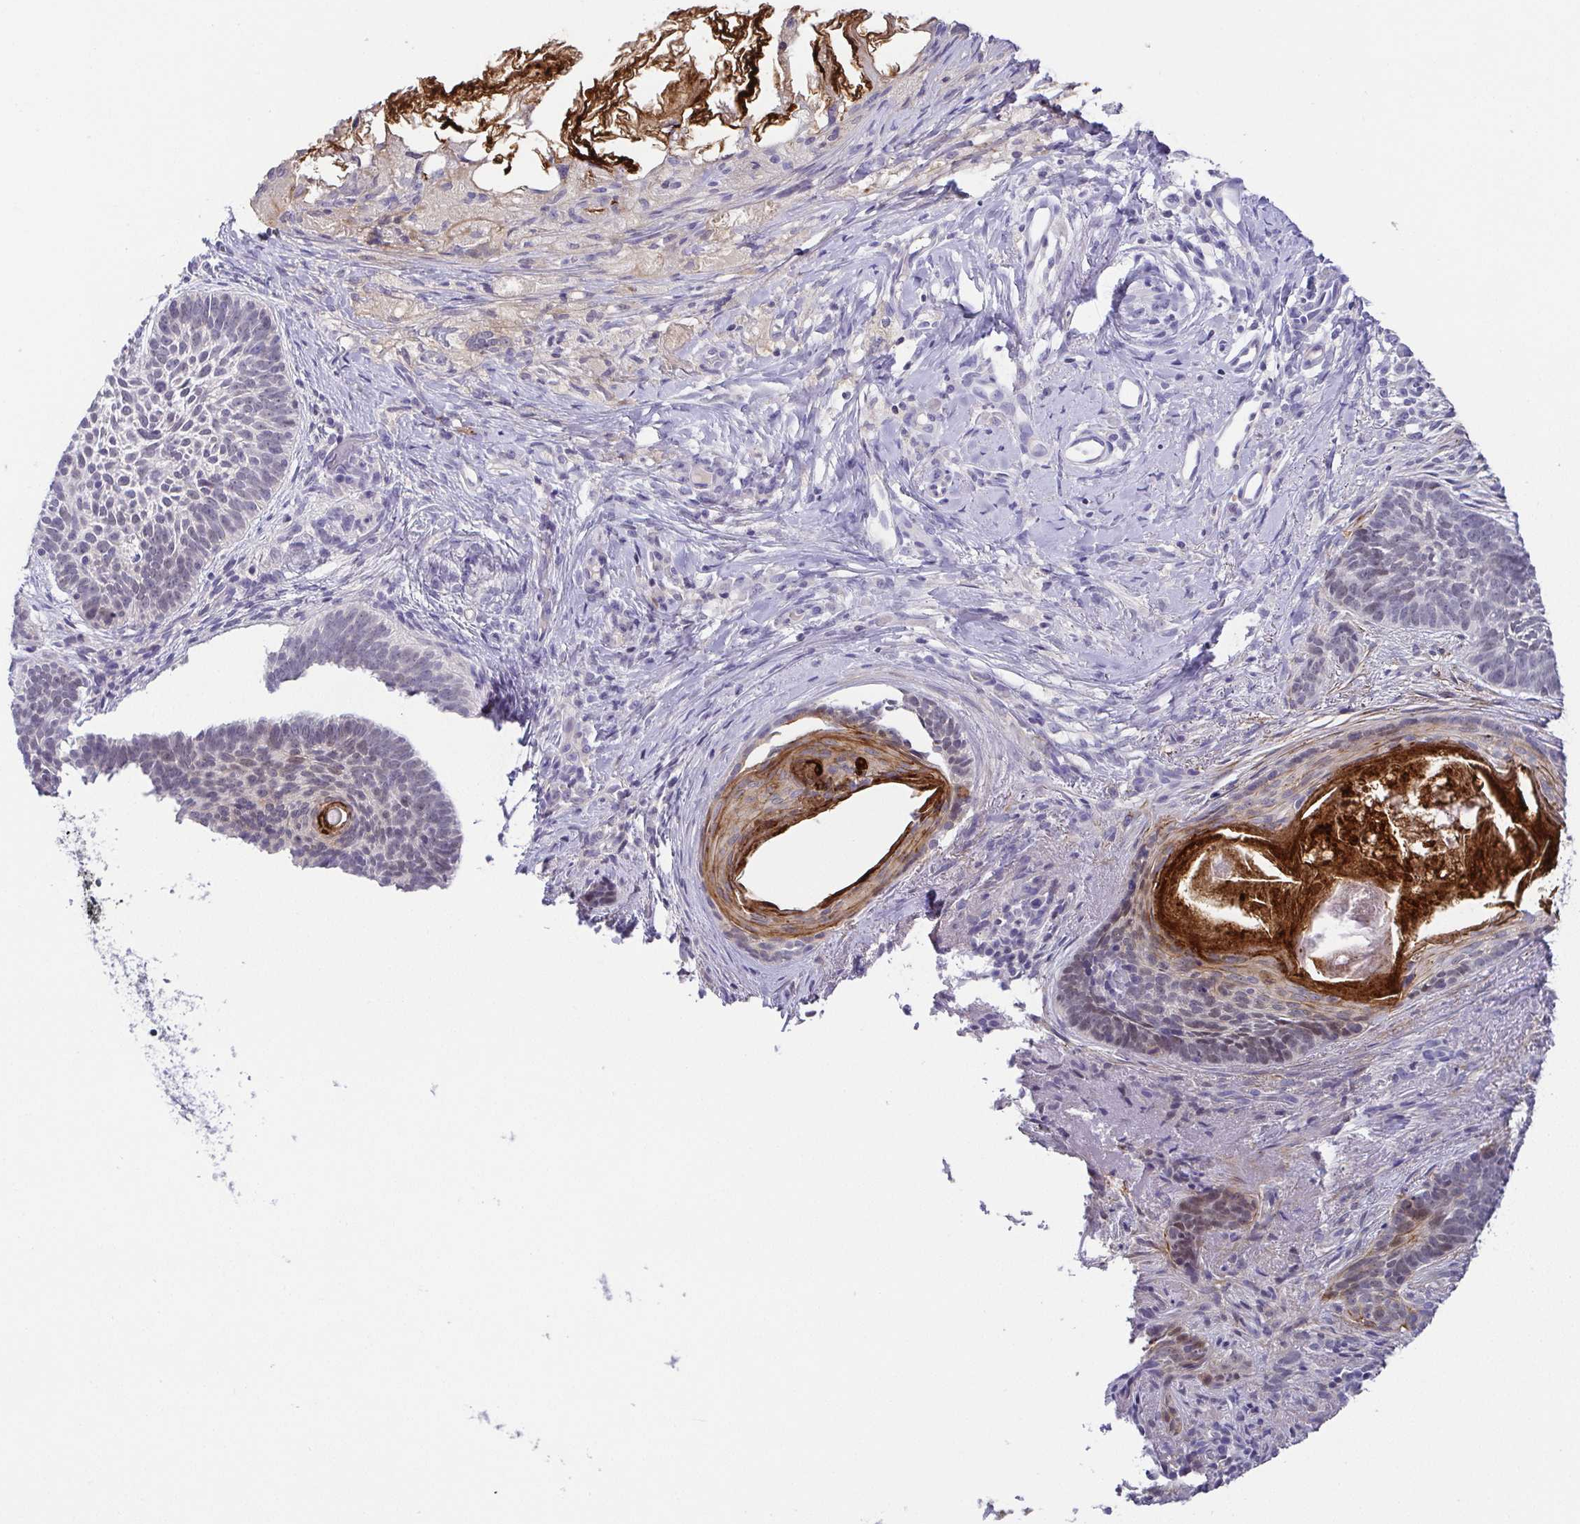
{"staining": {"intensity": "strong", "quantity": "<25%", "location": "cytoplasmic/membranous"}, "tissue": "skin cancer", "cell_type": "Tumor cells", "image_type": "cancer", "snomed": [{"axis": "morphology", "description": "Basal cell carcinoma"}, {"axis": "topography", "description": "Skin"}], "caption": "Tumor cells show medium levels of strong cytoplasmic/membranous staining in approximately <25% of cells in basal cell carcinoma (skin).", "gene": "RNASE7", "patient": {"sex": "female", "age": 74}}